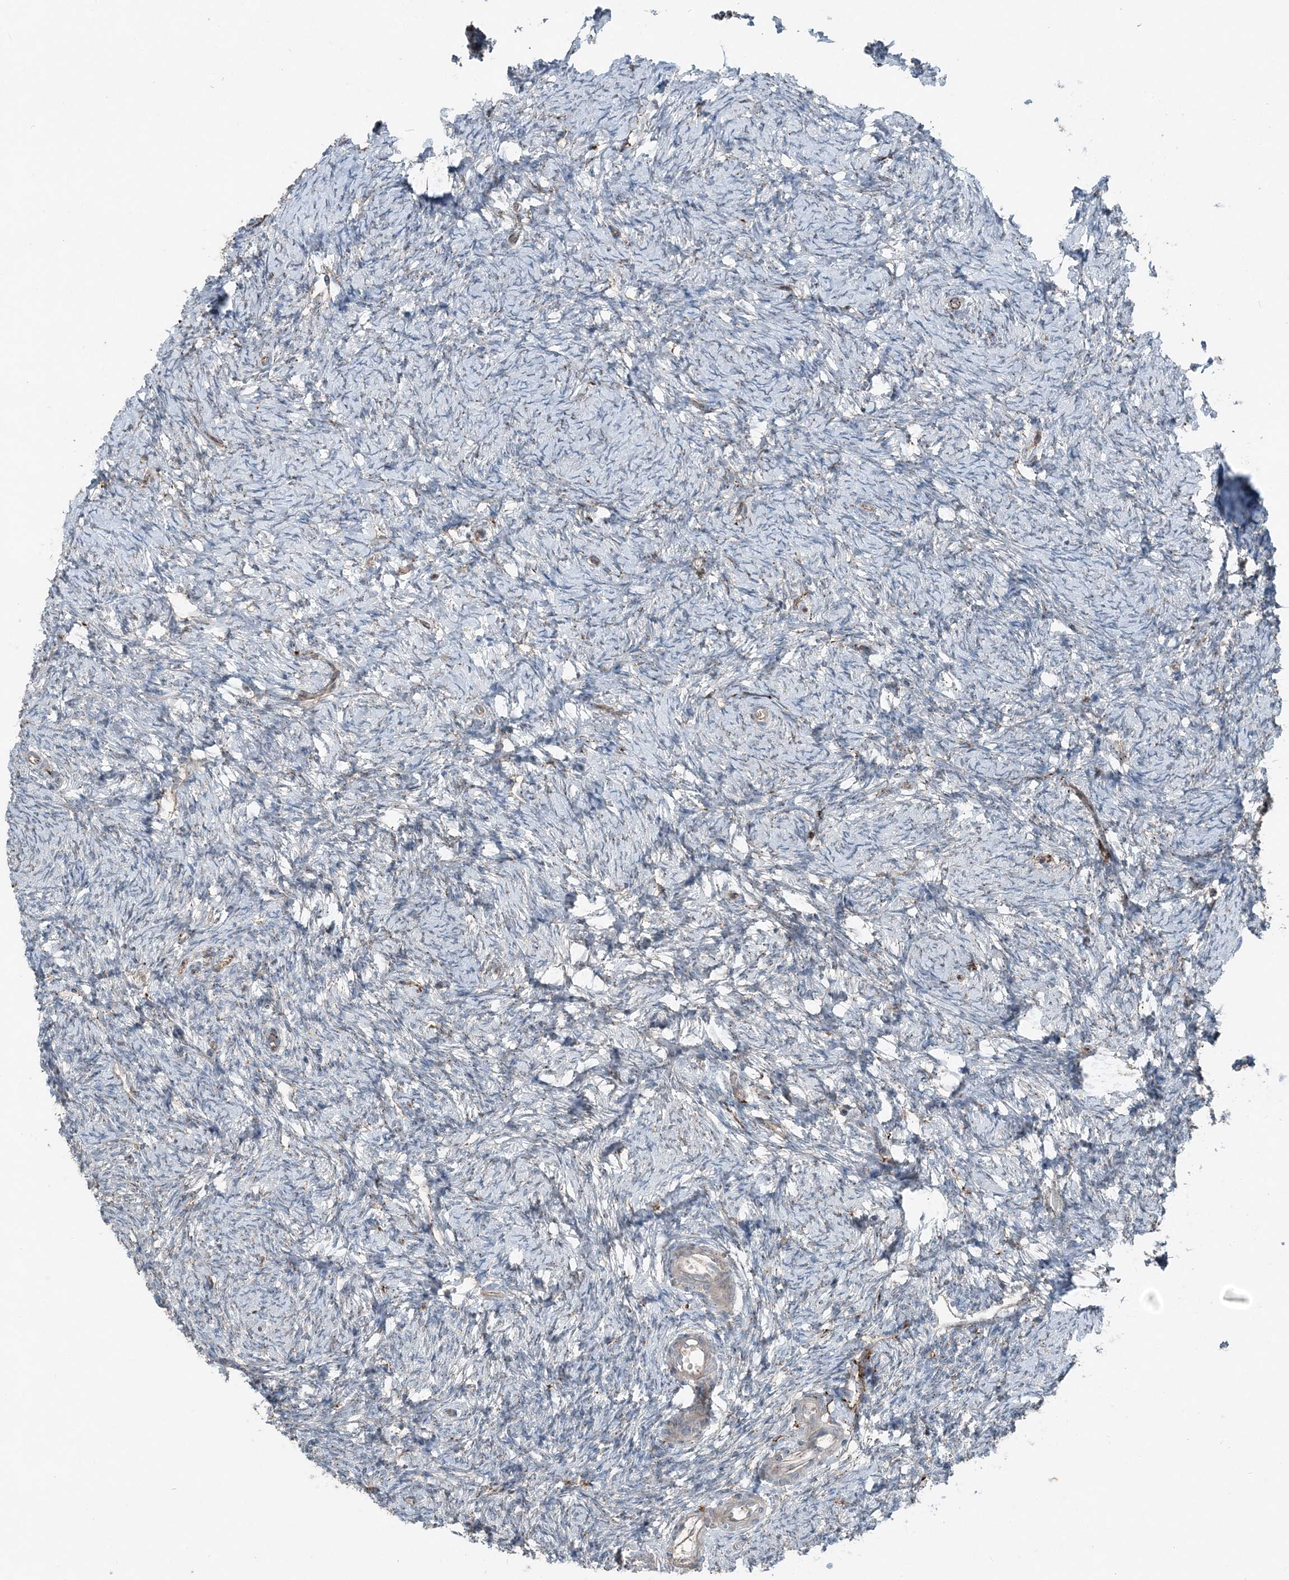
{"staining": {"intensity": "moderate", "quantity": ">75%", "location": "cytoplasmic/membranous"}, "tissue": "ovary", "cell_type": "Follicle cells", "image_type": "normal", "snomed": [{"axis": "morphology", "description": "Normal tissue, NOS"}, {"axis": "morphology", "description": "Cyst, NOS"}, {"axis": "topography", "description": "Ovary"}], "caption": "Immunohistochemical staining of unremarkable ovary displays medium levels of moderate cytoplasmic/membranous staining in about >75% of follicle cells.", "gene": "KY", "patient": {"sex": "female", "age": 33}}